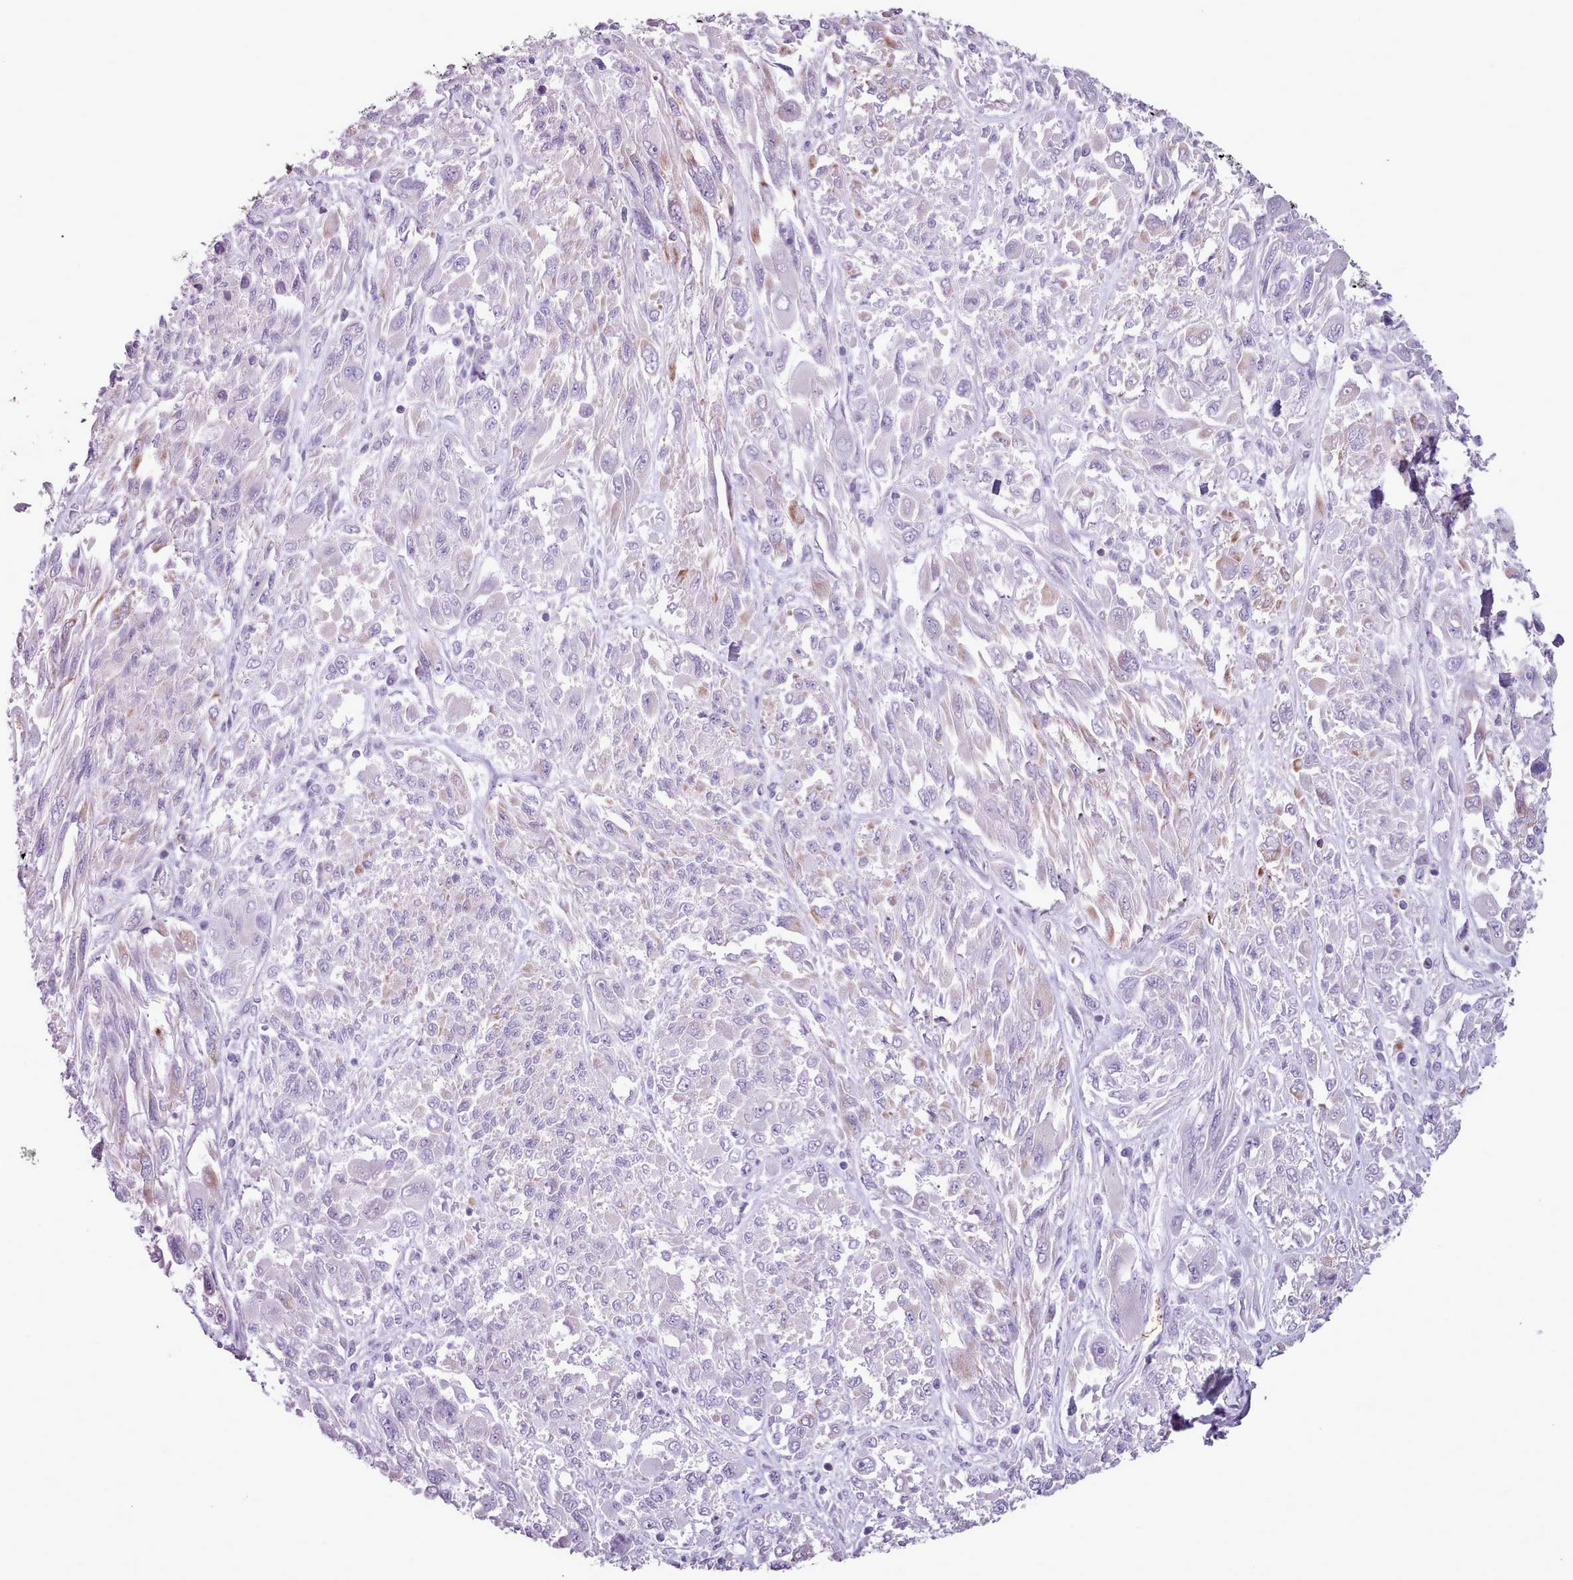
{"staining": {"intensity": "weak", "quantity": "<25%", "location": "cytoplasmic/membranous"}, "tissue": "melanoma", "cell_type": "Tumor cells", "image_type": "cancer", "snomed": [{"axis": "morphology", "description": "Malignant melanoma, NOS"}, {"axis": "topography", "description": "Skin"}], "caption": "This is a photomicrograph of immunohistochemistry staining of malignant melanoma, which shows no expression in tumor cells. The staining is performed using DAB (3,3'-diaminobenzidine) brown chromogen with nuclei counter-stained in using hematoxylin.", "gene": "AK4", "patient": {"sex": "female", "age": 91}}